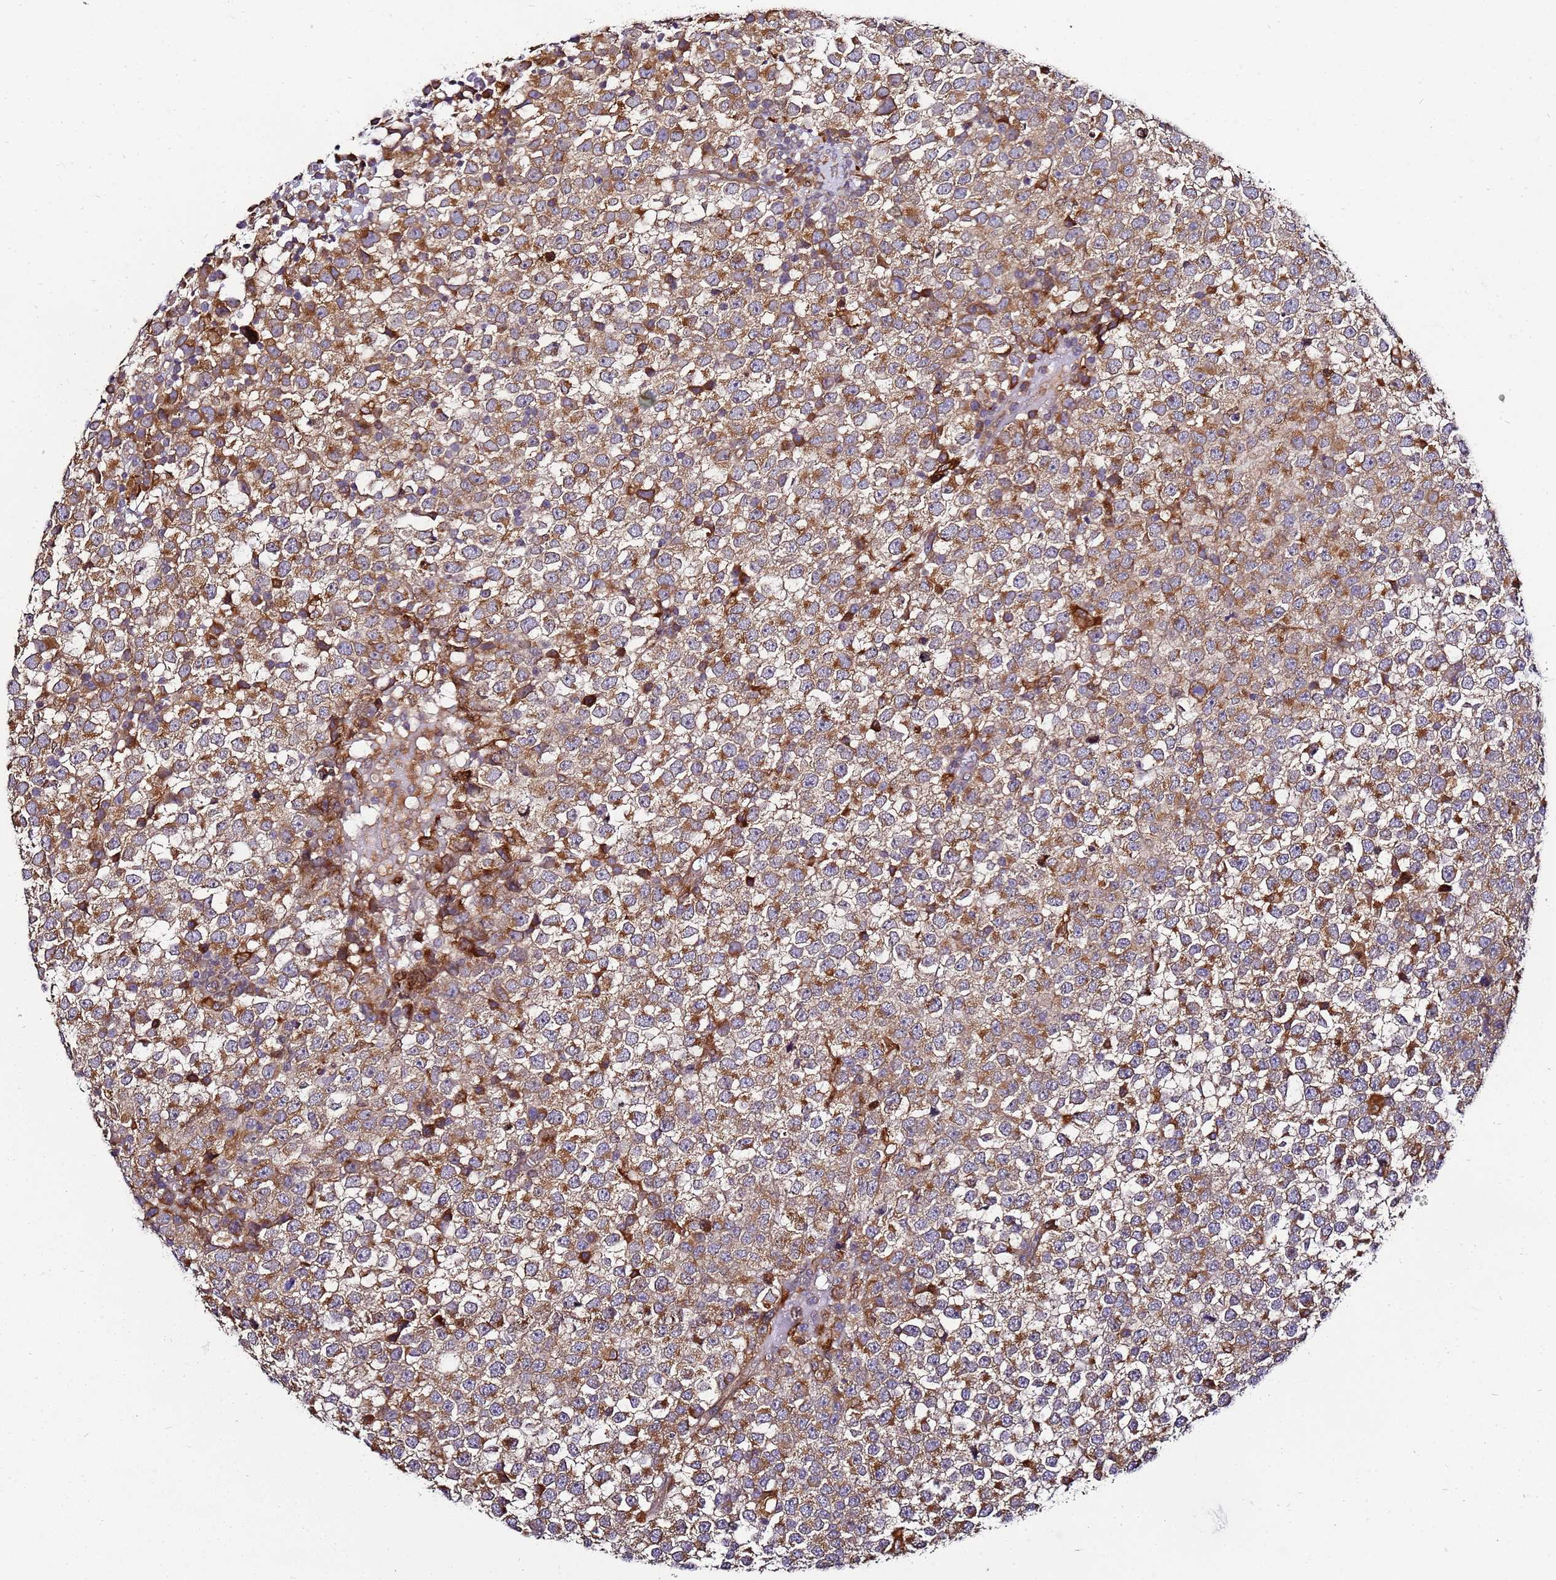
{"staining": {"intensity": "moderate", "quantity": ">75%", "location": "cytoplasmic/membranous"}, "tissue": "testis cancer", "cell_type": "Tumor cells", "image_type": "cancer", "snomed": [{"axis": "morphology", "description": "Seminoma, NOS"}, {"axis": "topography", "description": "Testis"}], "caption": "Immunohistochemistry photomicrograph of neoplastic tissue: human testis seminoma stained using IHC displays medium levels of moderate protein expression localized specifically in the cytoplasmic/membranous of tumor cells, appearing as a cytoplasmic/membranous brown color.", "gene": "ADPGK", "patient": {"sex": "male", "age": 65}}